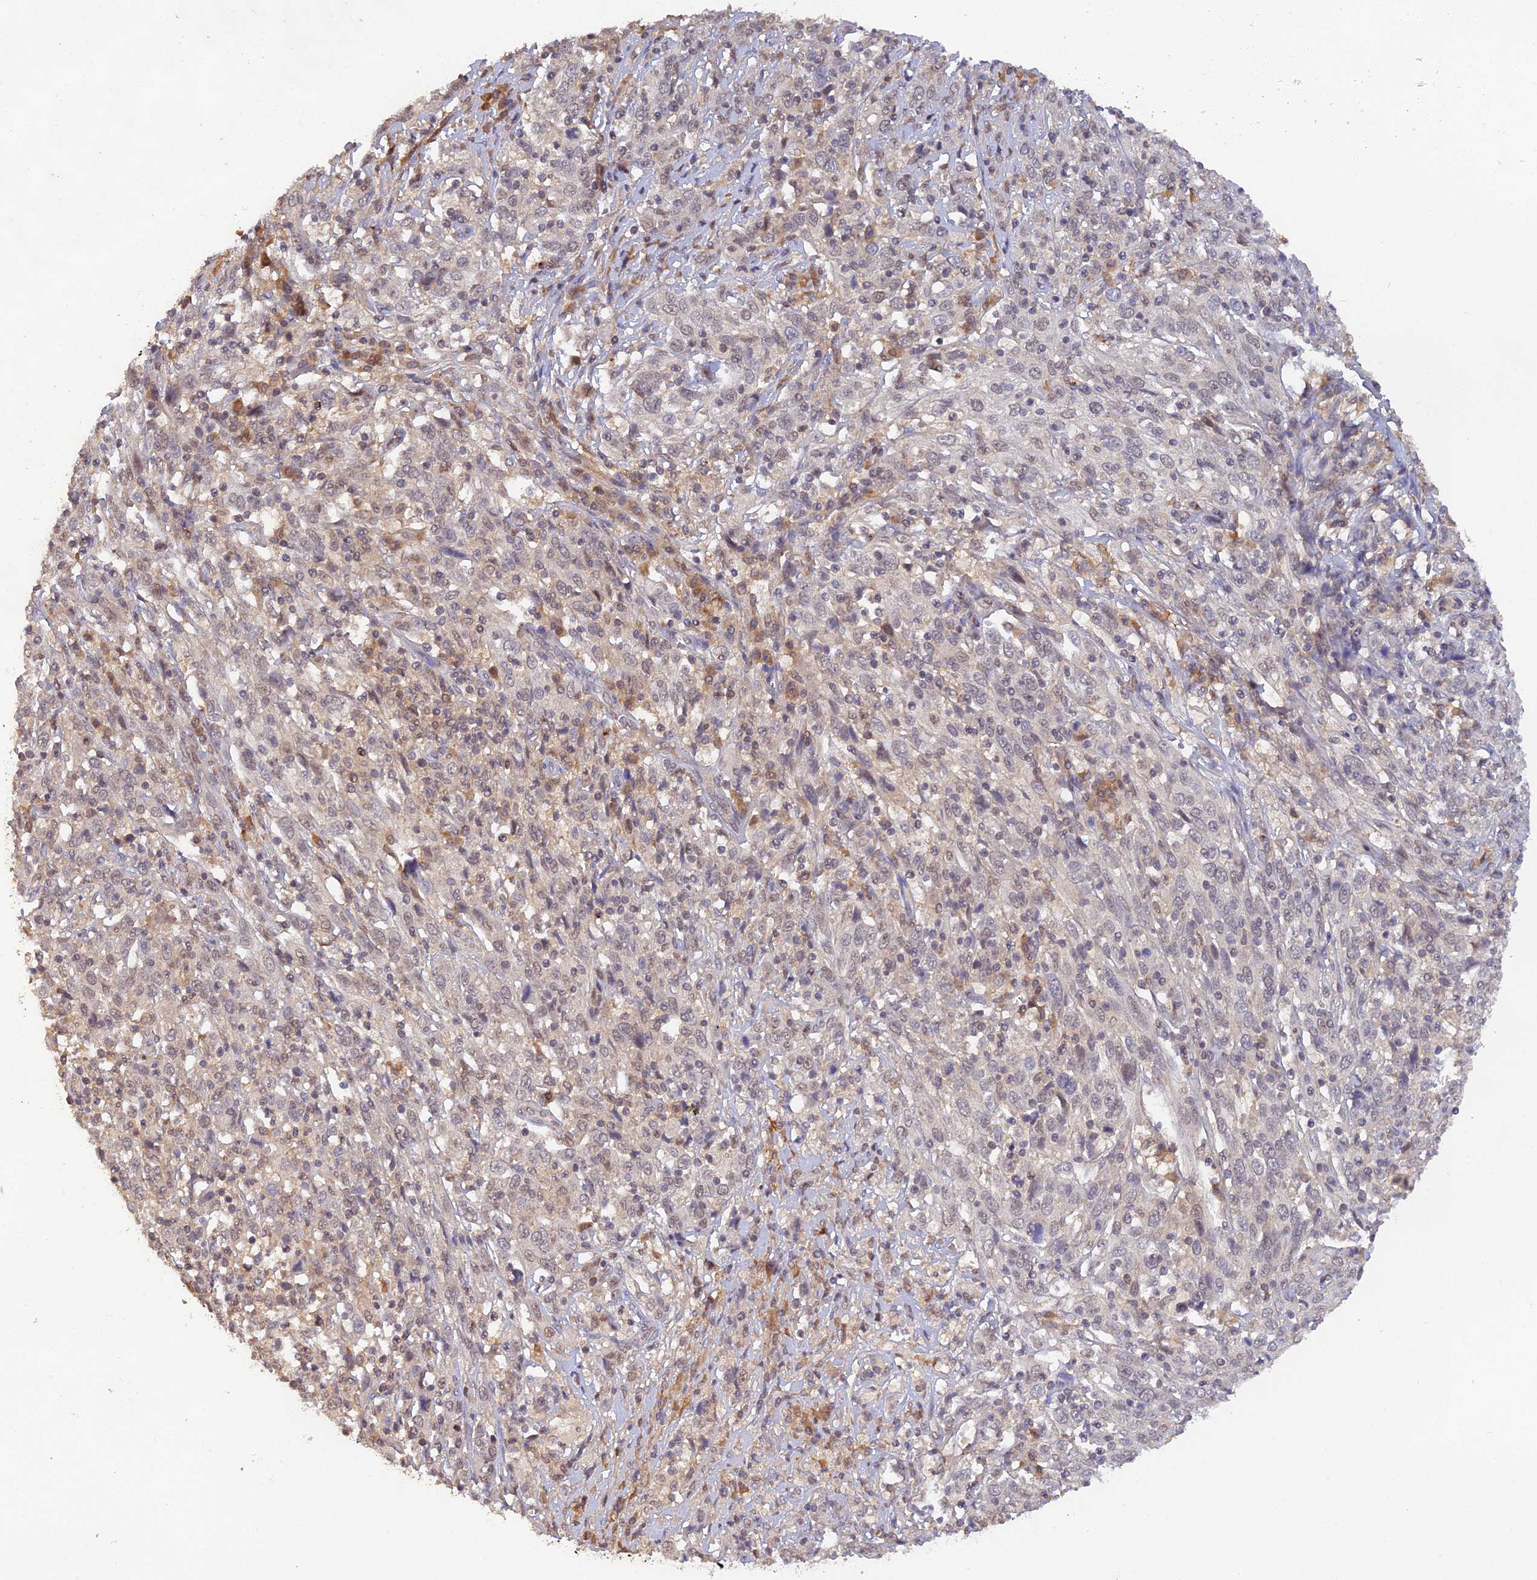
{"staining": {"intensity": "negative", "quantity": "none", "location": "none"}, "tissue": "cervical cancer", "cell_type": "Tumor cells", "image_type": "cancer", "snomed": [{"axis": "morphology", "description": "Squamous cell carcinoma, NOS"}, {"axis": "topography", "description": "Cervix"}], "caption": "Image shows no significant protein staining in tumor cells of cervical cancer. Brightfield microscopy of immunohistochemistry (IHC) stained with DAB (brown) and hematoxylin (blue), captured at high magnification.", "gene": "ZNF436", "patient": {"sex": "female", "age": 46}}